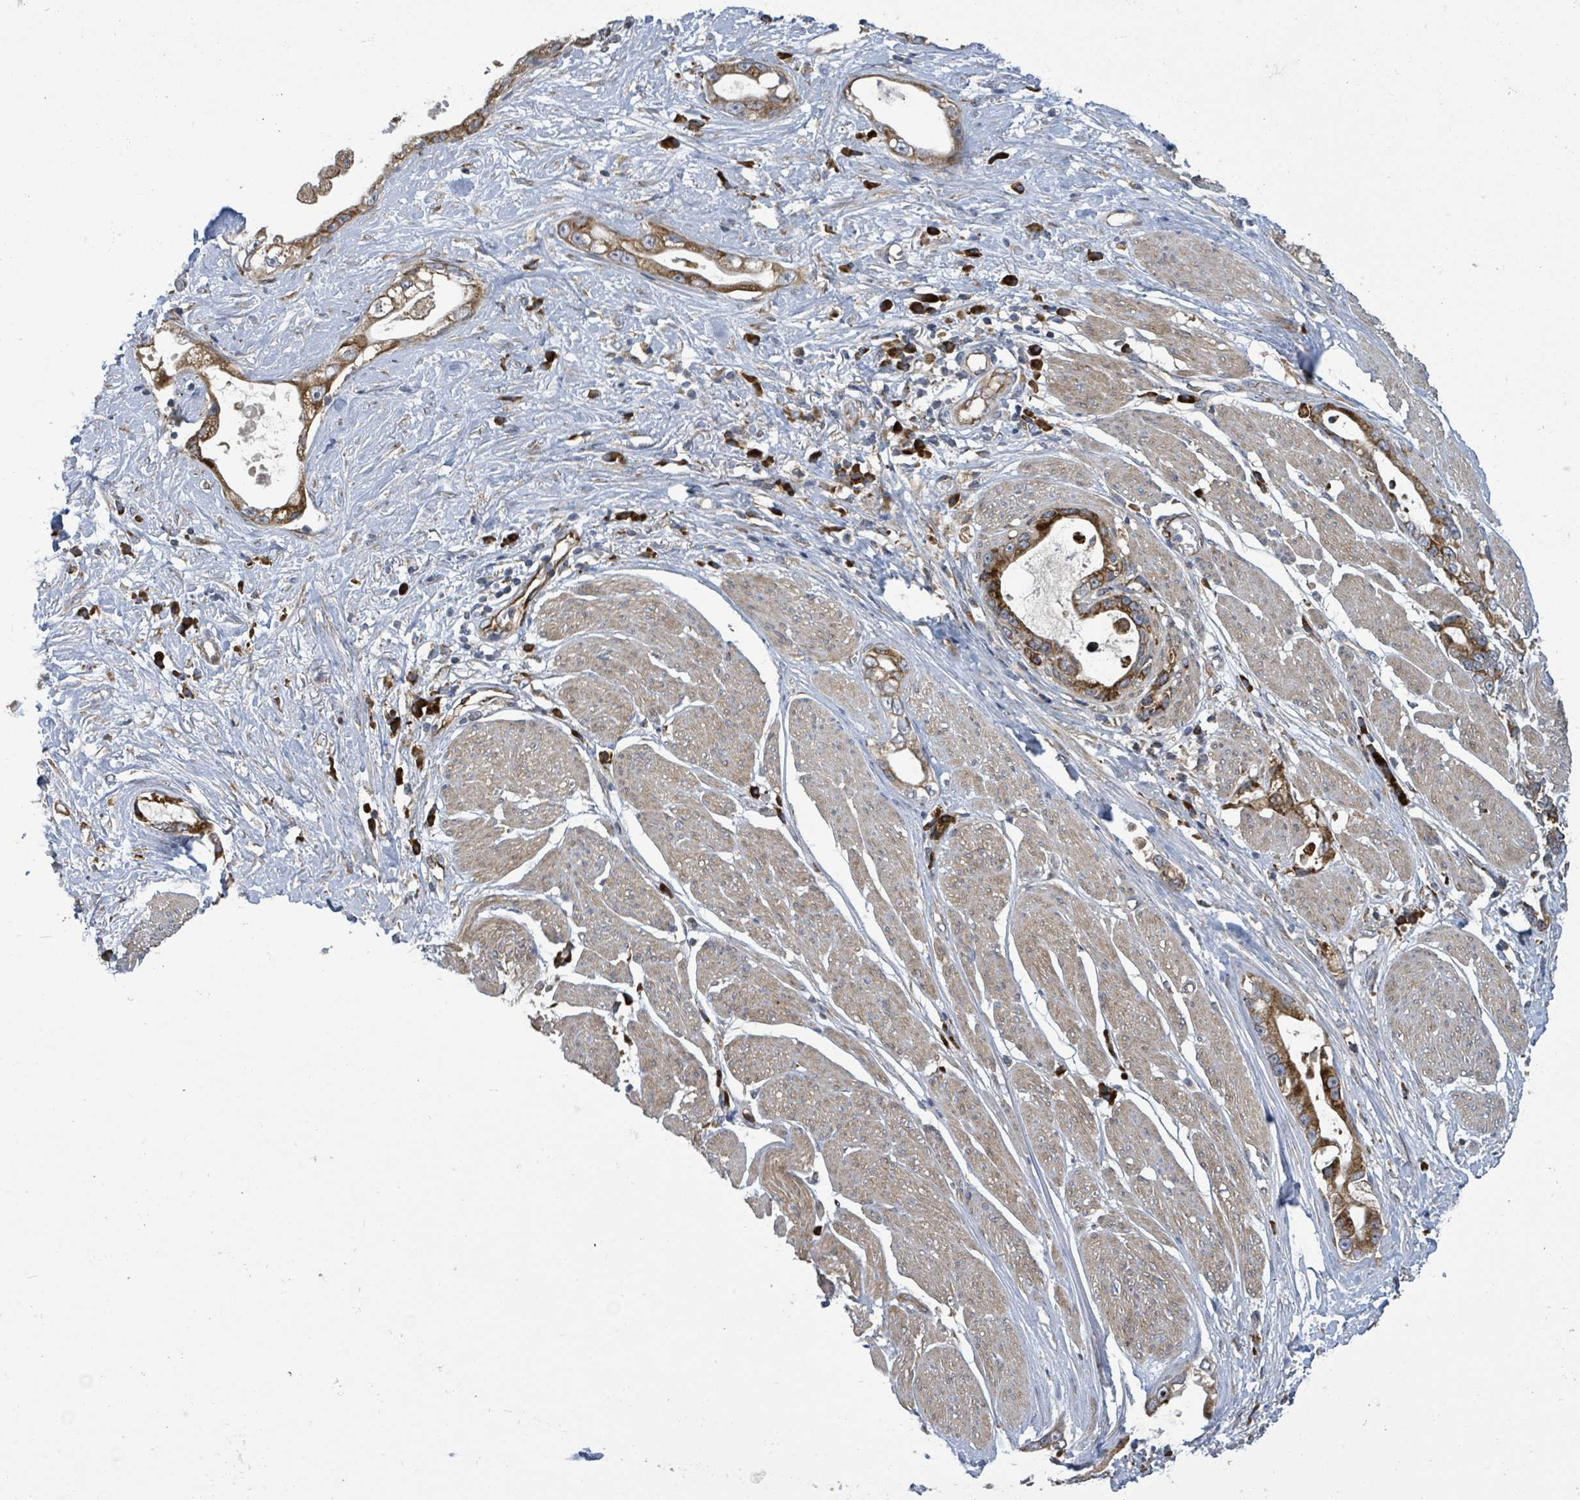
{"staining": {"intensity": "strong", "quantity": ">75%", "location": "cytoplasmic/membranous"}, "tissue": "stomach cancer", "cell_type": "Tumor cells", "image_type": "cancer", "snomed": [{"axis": "morphology", "description": "Adenocarcinoma, NOS"}, {"axis": "topography", "description": "Stomach"}], "caption": "A high amount of strong cytoplasmic/membranous staining is identified in about >75% of tumor cells in stomach cancer tissue. The staining is performed using DAB brown chromogen to label protein expression. The nuclei are counter-stained blue using hematoxylin.", "gene": "NOMO1", "patient": {"sex": "male", "age": 55}}